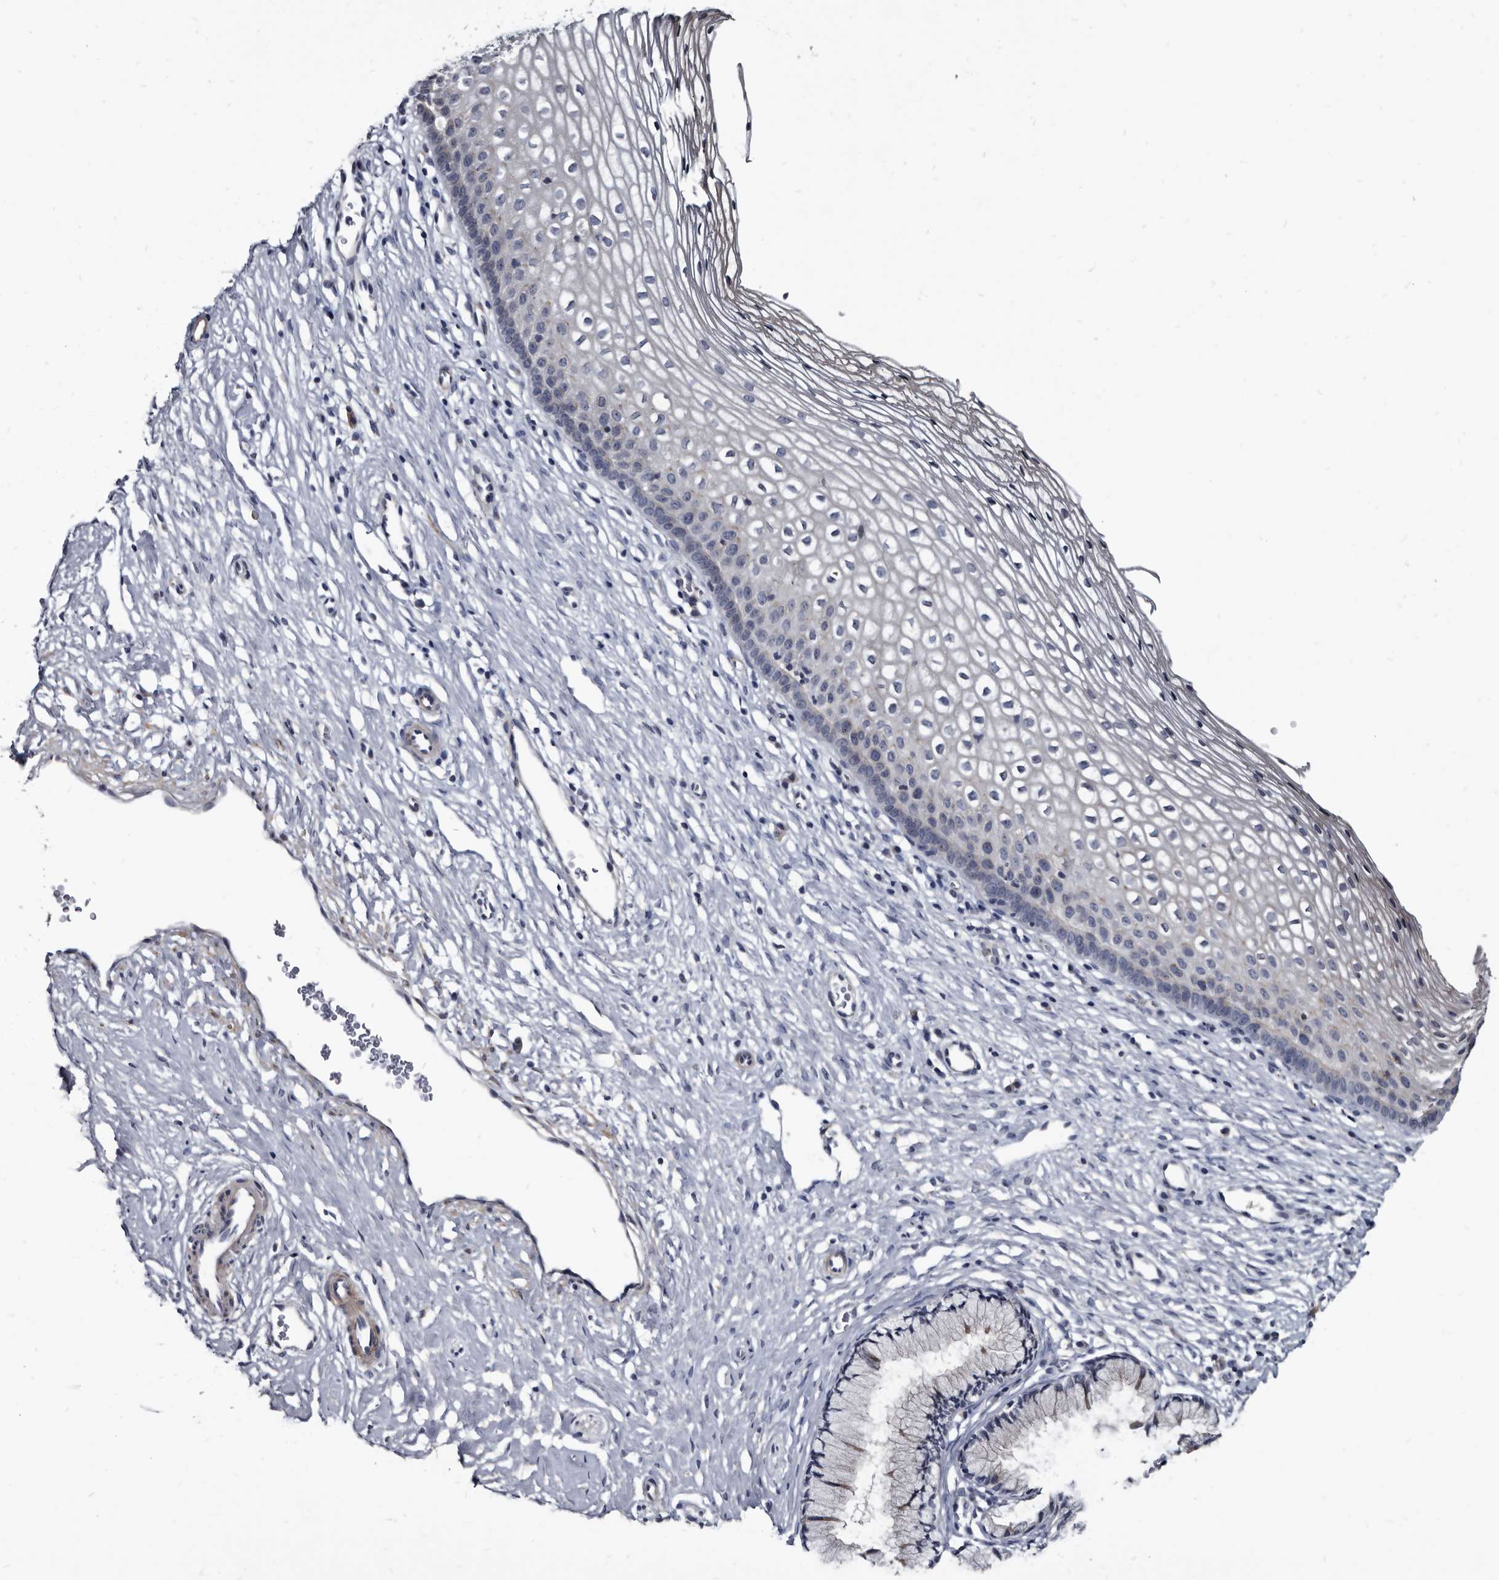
{"staining": {"intensity": "negative", "quantity": "none", "location": "none"}, "tissue": "cervix", "cell_type": "Glandular cells", "image_type": "normal", "snomed": [{"axis": "morphology", "description": "Normal tissue, NOS"}, {"axis": "topography", "description": "Cervix"}], "caption": "Glandular cells show no significant staining in normal cervix. The staining is performed using DAB (3,3'-diaminobenzidine) brown chromogen with nuclei counter-stained in using hematoxylin.", "gene": "PRSS8", "patient": {"sex": "female", "age": 27}}